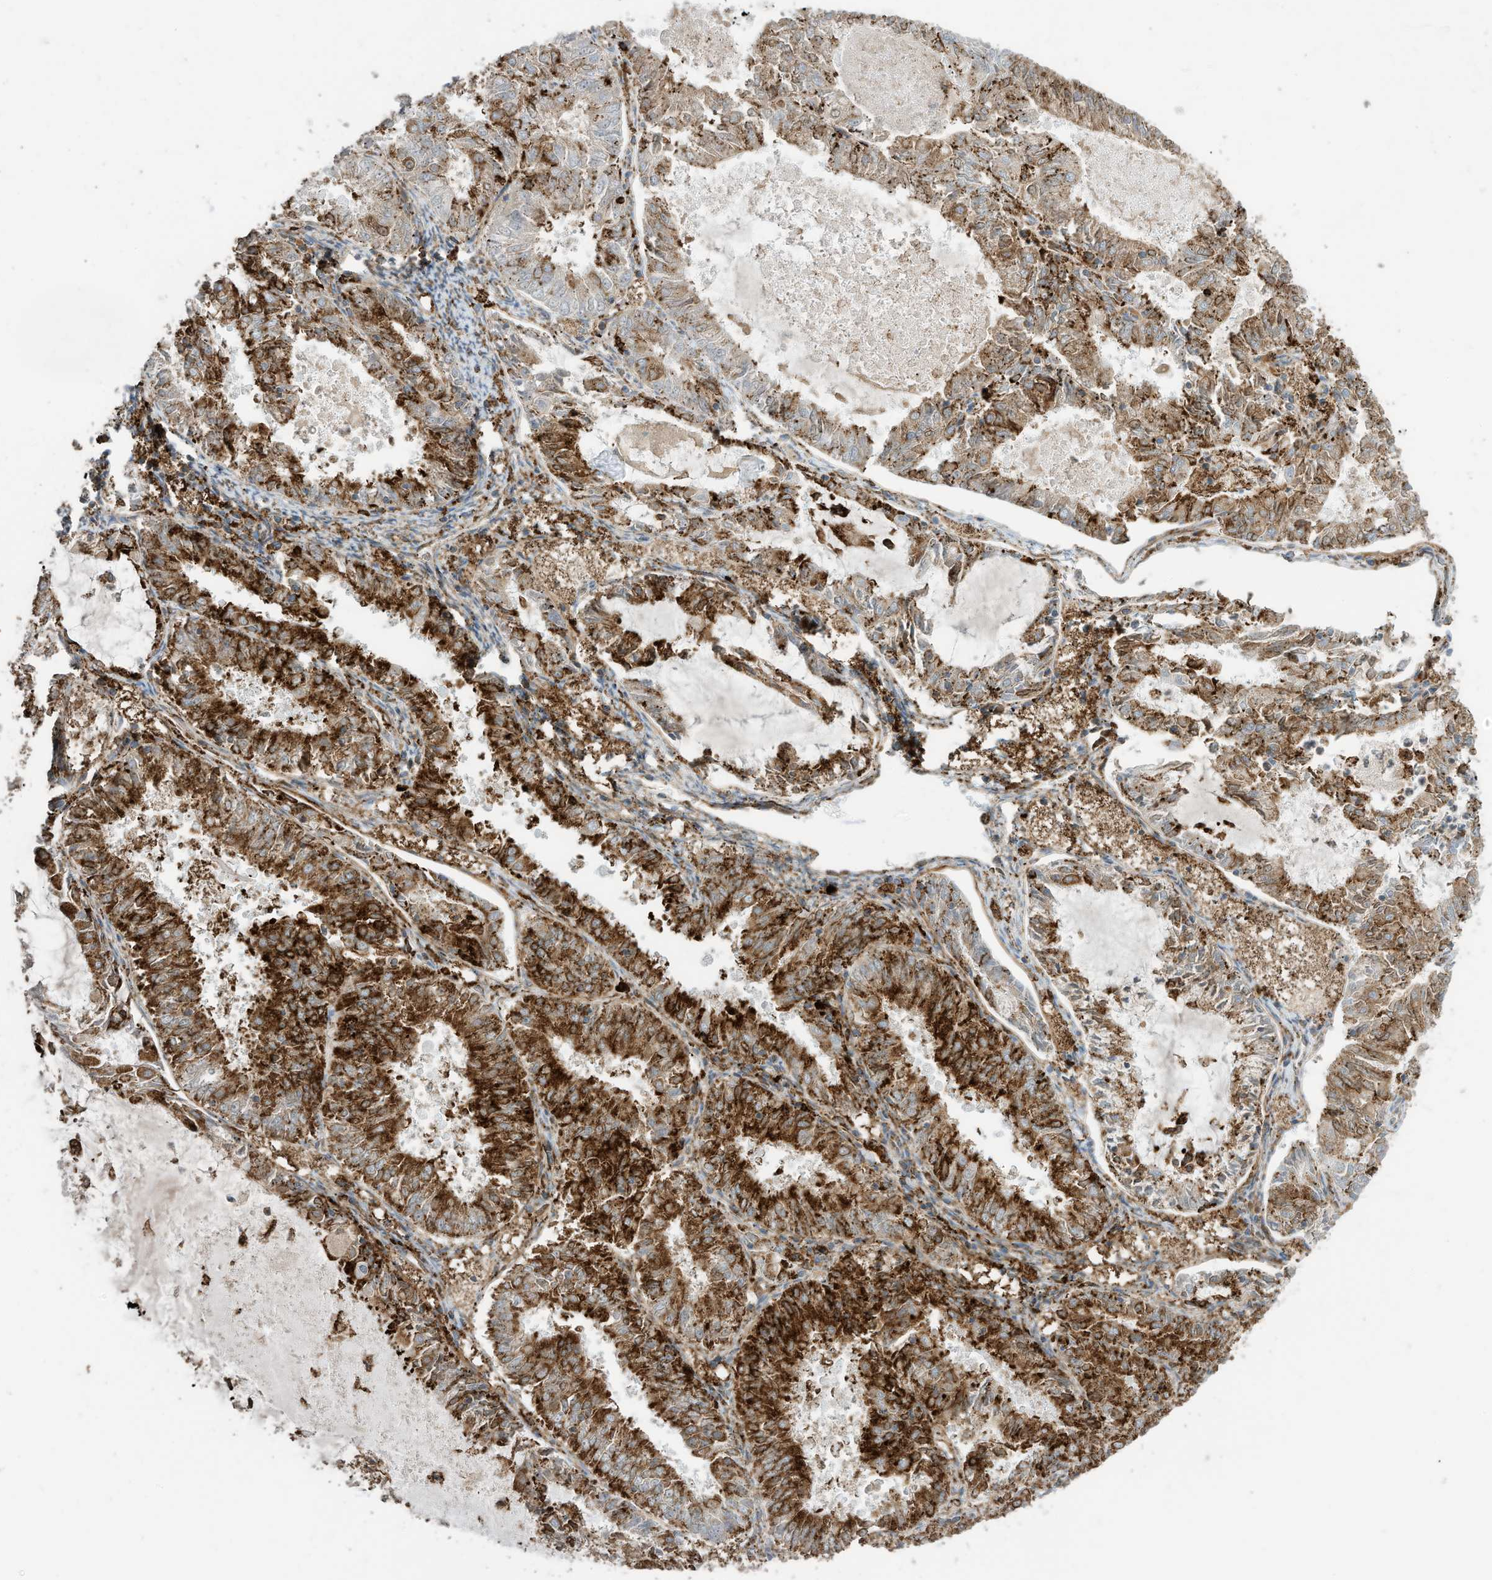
{"staining": {"intensity": "moderate", "quantity": ">75%", "location": "cytoplasmic/membranous"}, "tissue": "endometrial cancer", "cell_type": "Tumor cells", "image_type": "cancer", "snomed": [{"axis": "morphology", "description": "Adenocarcinoma, NOS"}, {"axis": "topography", "description": "Endometrium"}], "caption": "High-magnification brightfield microscopy of endometrial adenocarcinoma stained with DAB (3,3'-diaminobenzidine) (brown) and counterstained with hematoxylin (blue). tumor cells exhibit moderate cytoplasmic/membranous expression is identified in about>75% of cells. (IHC, brightfield microscopy, high magnification).", "gene": "TRNAU1AP", "patient": {"sex": "female", "age": 57}}